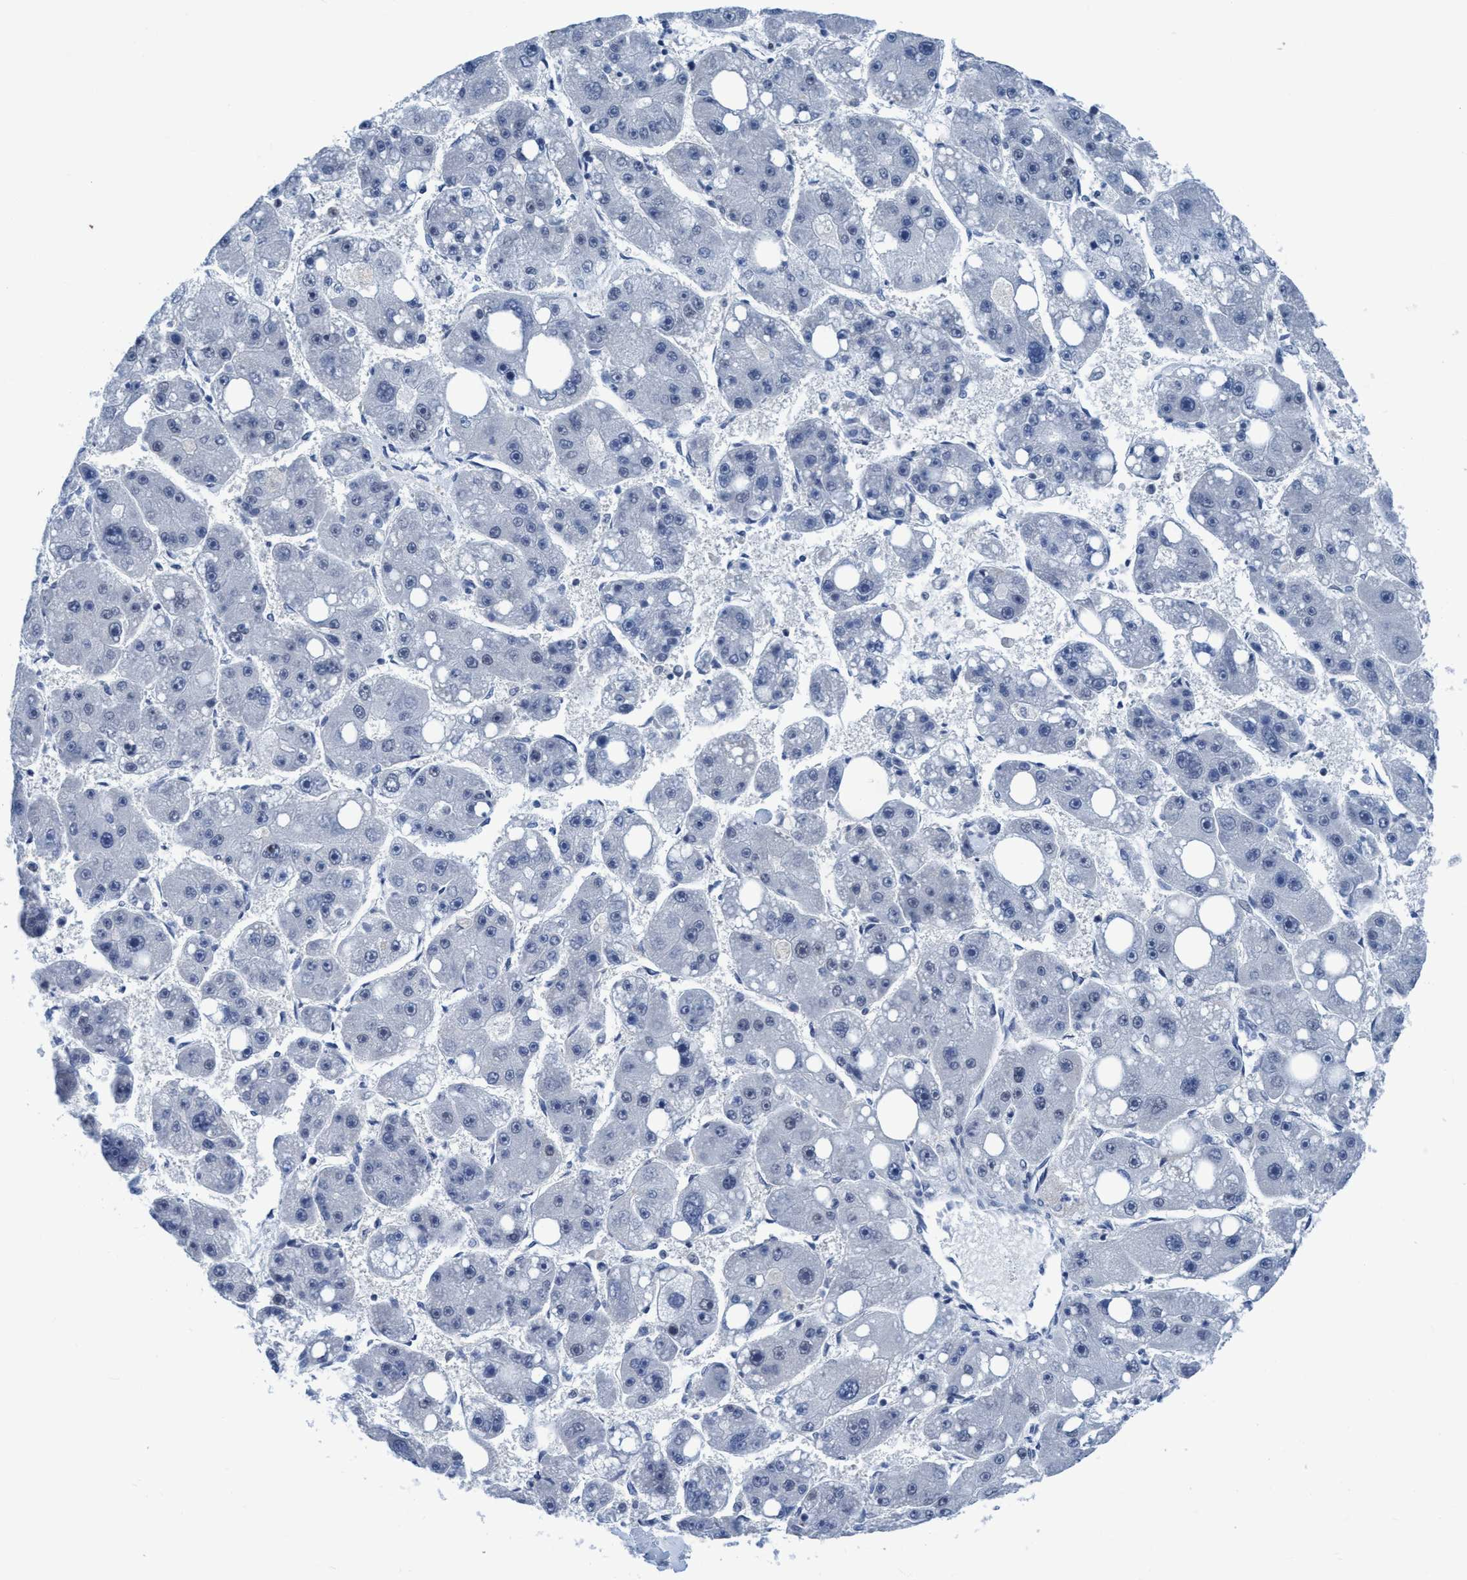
{"staining": {"intensity": "negative", "quantity": "none", "location": "none"}, "tissue": "liver cancer", "cell_type": "Tumor cells", "image_type": "cancer", "snomed": [{"axis": "morphology", "description": "Carcinoma, Hepatocellular, NOS"}, {"axis": "topography", "description": "Liver"}], "caption": "Human liver cancer stained for a protein using immunohistochemistry (IHC) exhibits no expression in tumor cells.", "gene": "DNAI1", "patient": {"sex": "female", "age": 61}}